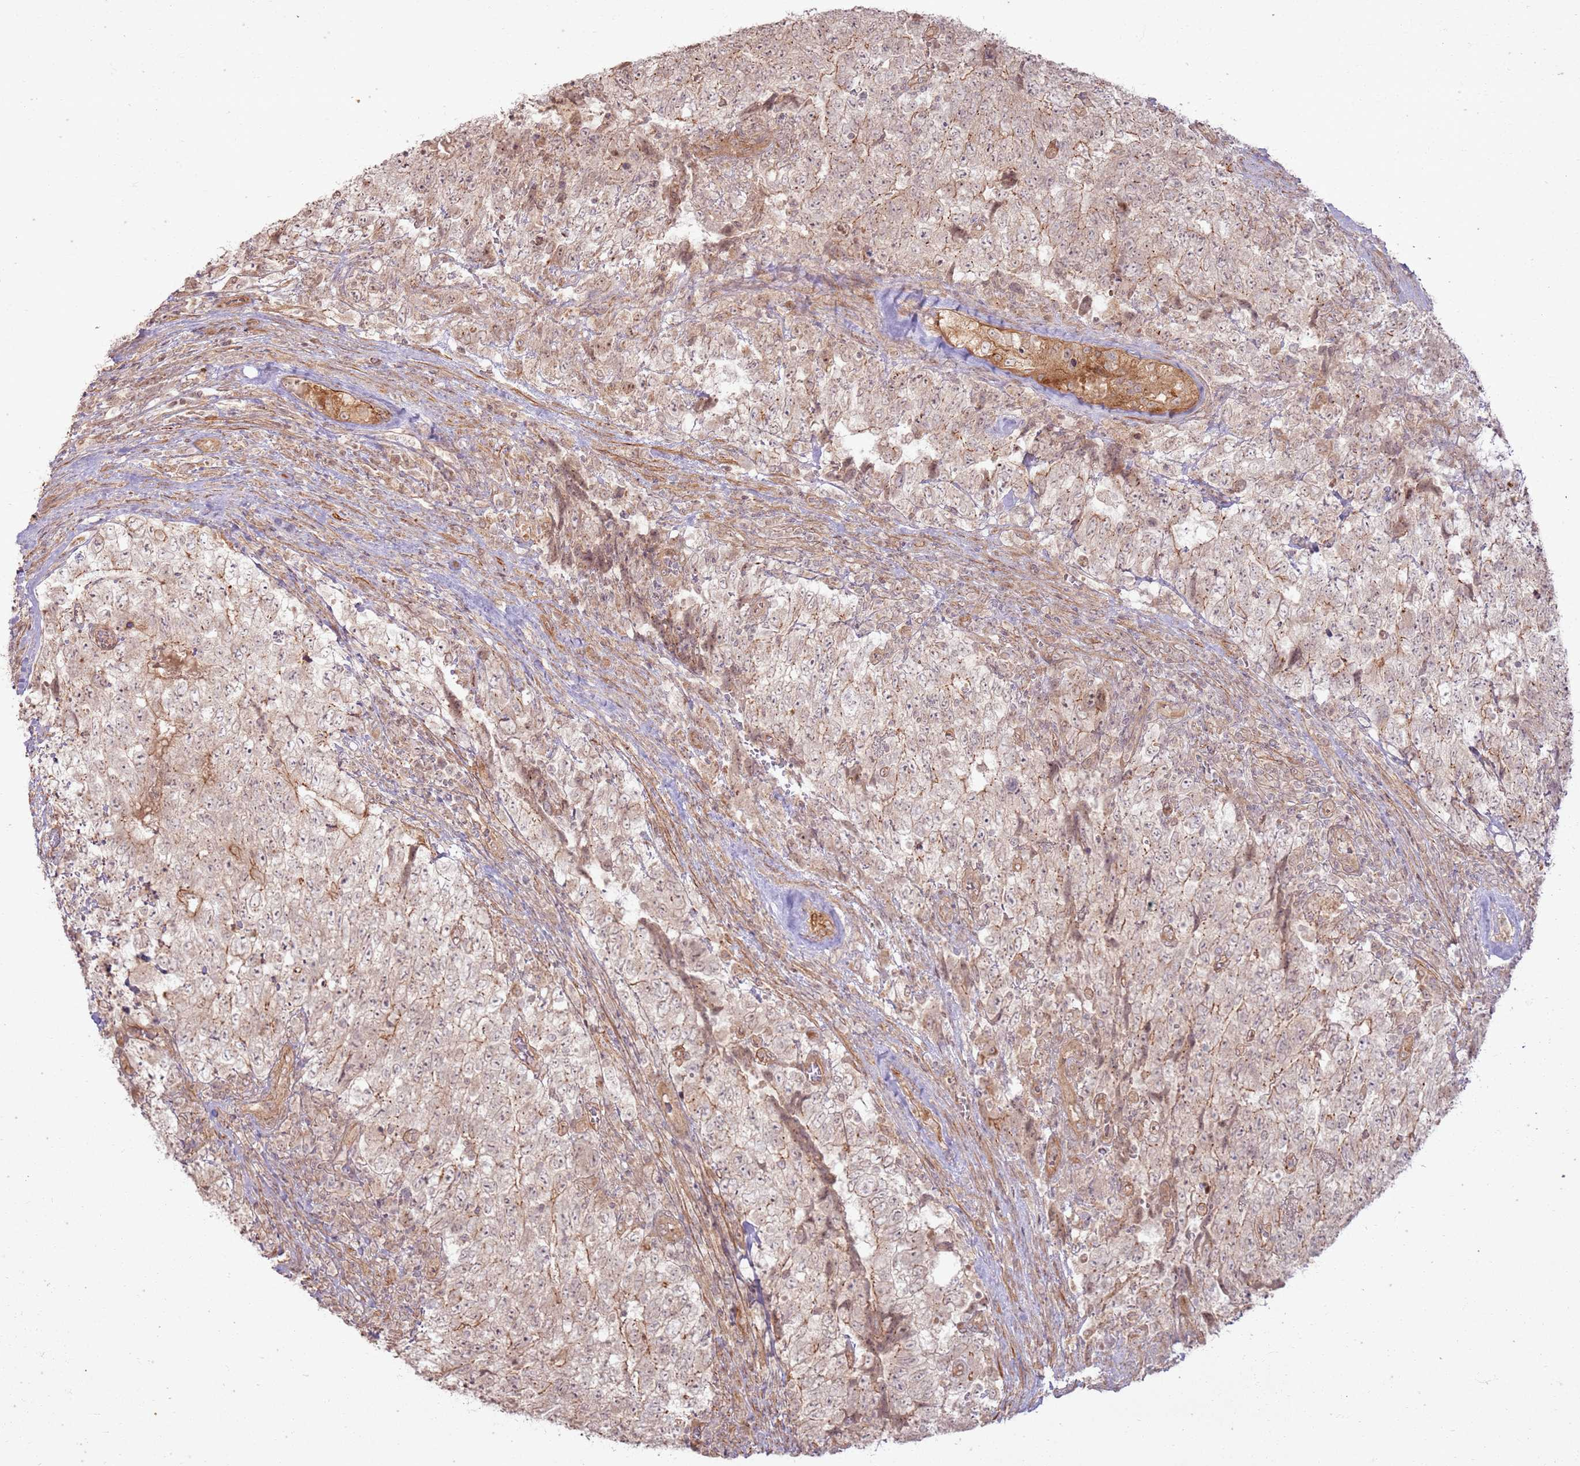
{"staining": {"intensity": "moderate", "quantity": "25%-75%", "location": "cytoplasmic/membranous"}, "tissue": "testis cancer", "cell_type": "Tumor cells", "image_type": "cancer", "snomed": [{"axis": "morphology", "description": "Carcinoma, Embryonal, NOS"}, {"axis": "topography", "description": "Testis"}], "caption": "This photomicrograph displays immunohistochemistry staining of human testis embryonal carcinoma, with medium moderate cytoplasmic/membranous positivity in about 25%-75% of tumor cells.", "gene": "ZNF623", "patient": {"sex": "male", "age": 34}}